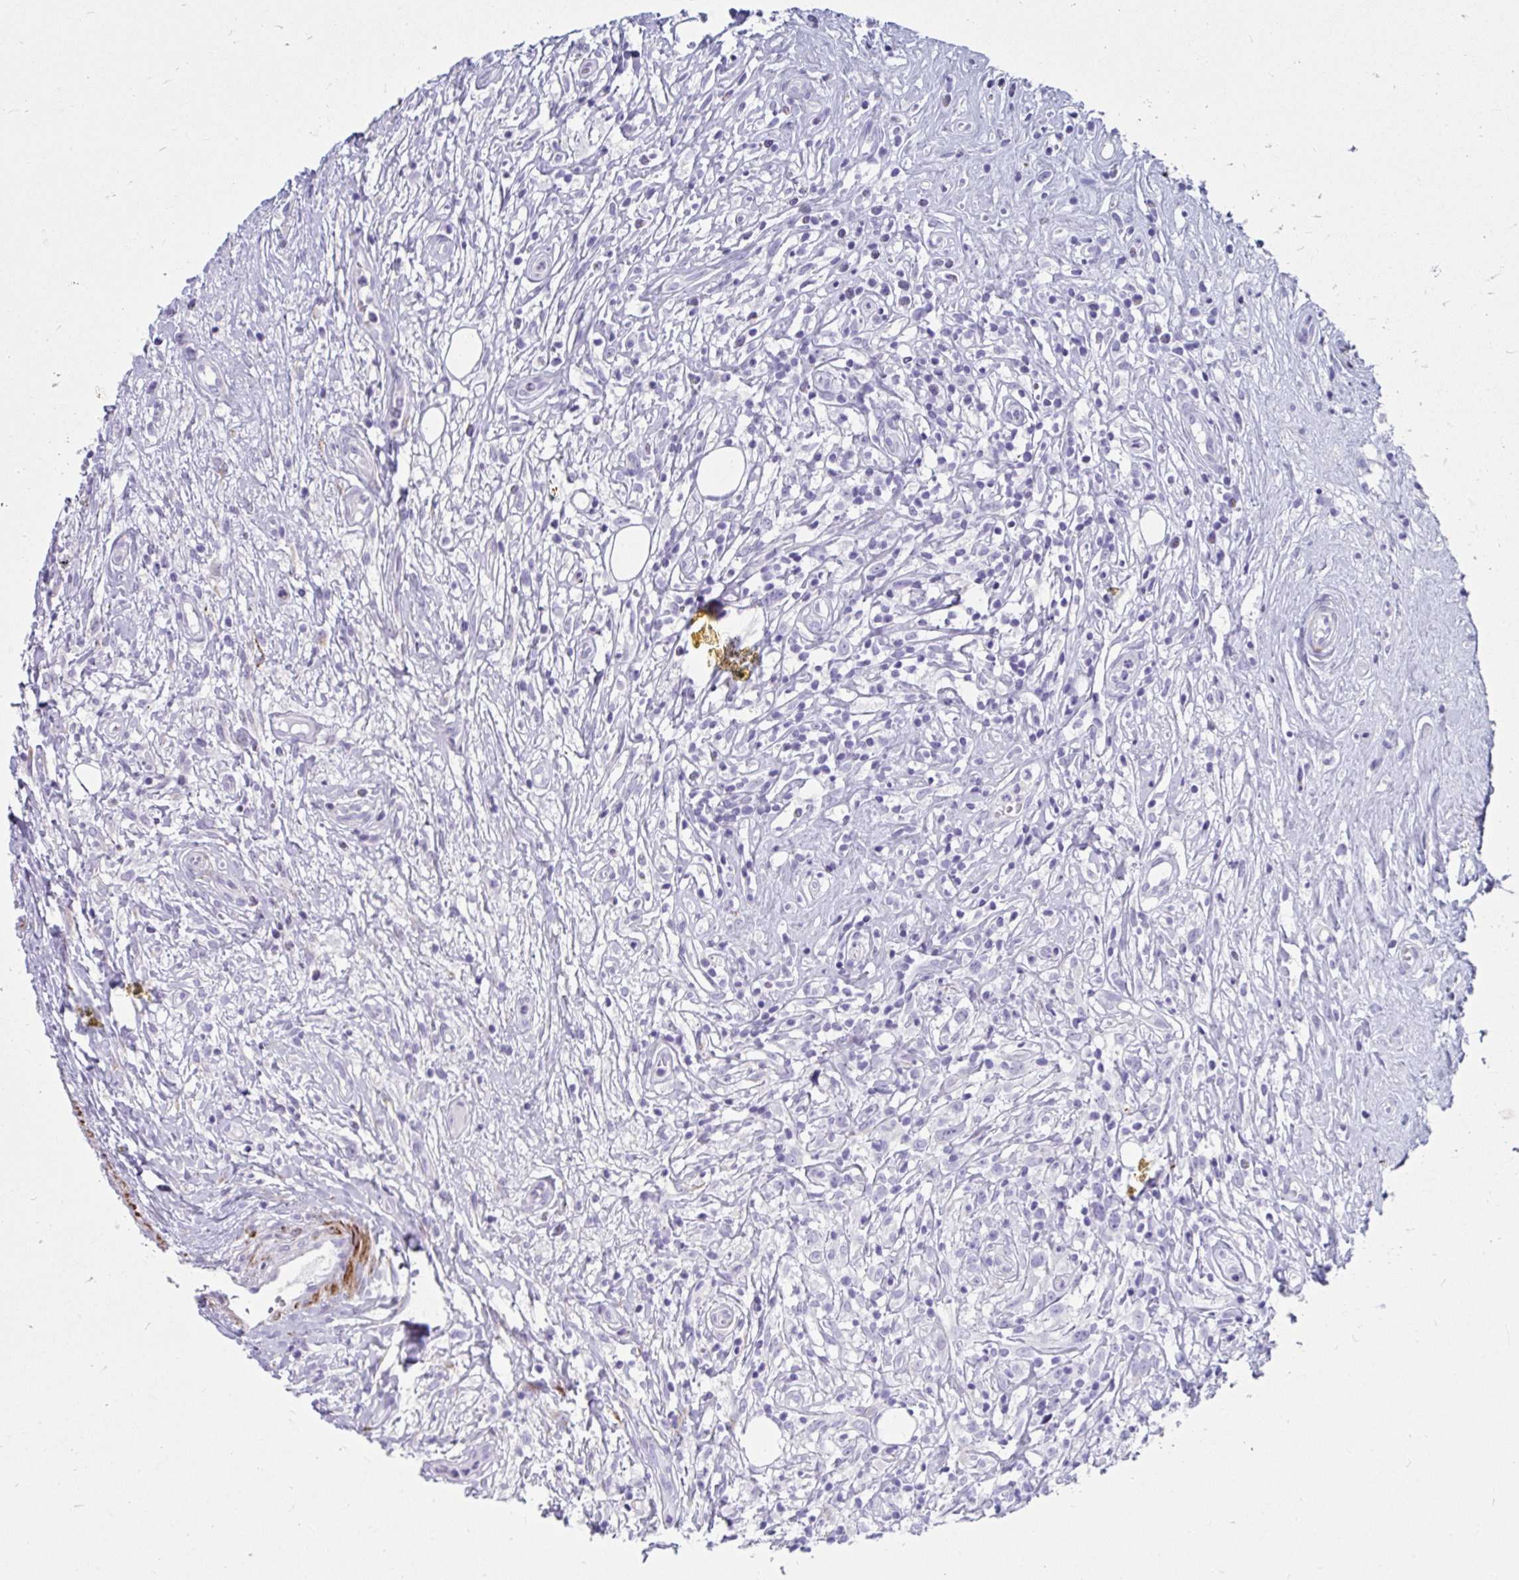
{"staining": {"intensity": "negative", "quantity": "none", "location": "none"}, "tissue": "lymphoma", "cell_type": "Tumor cells", "image_type": "cancer", "snomed": [{"axis": "morphology", "description": "Hodgkin's disease, NOS"}, {"axis": "topography", "description": "No Tissue"}], "caption": "Immunohistochemistry (IHC) micrograph of lymphoma stained for a protein (brown), which displays no staining in tumor cells.", "gene": "GRXCR2", "patient": {"sex": "female", "age": 21}}